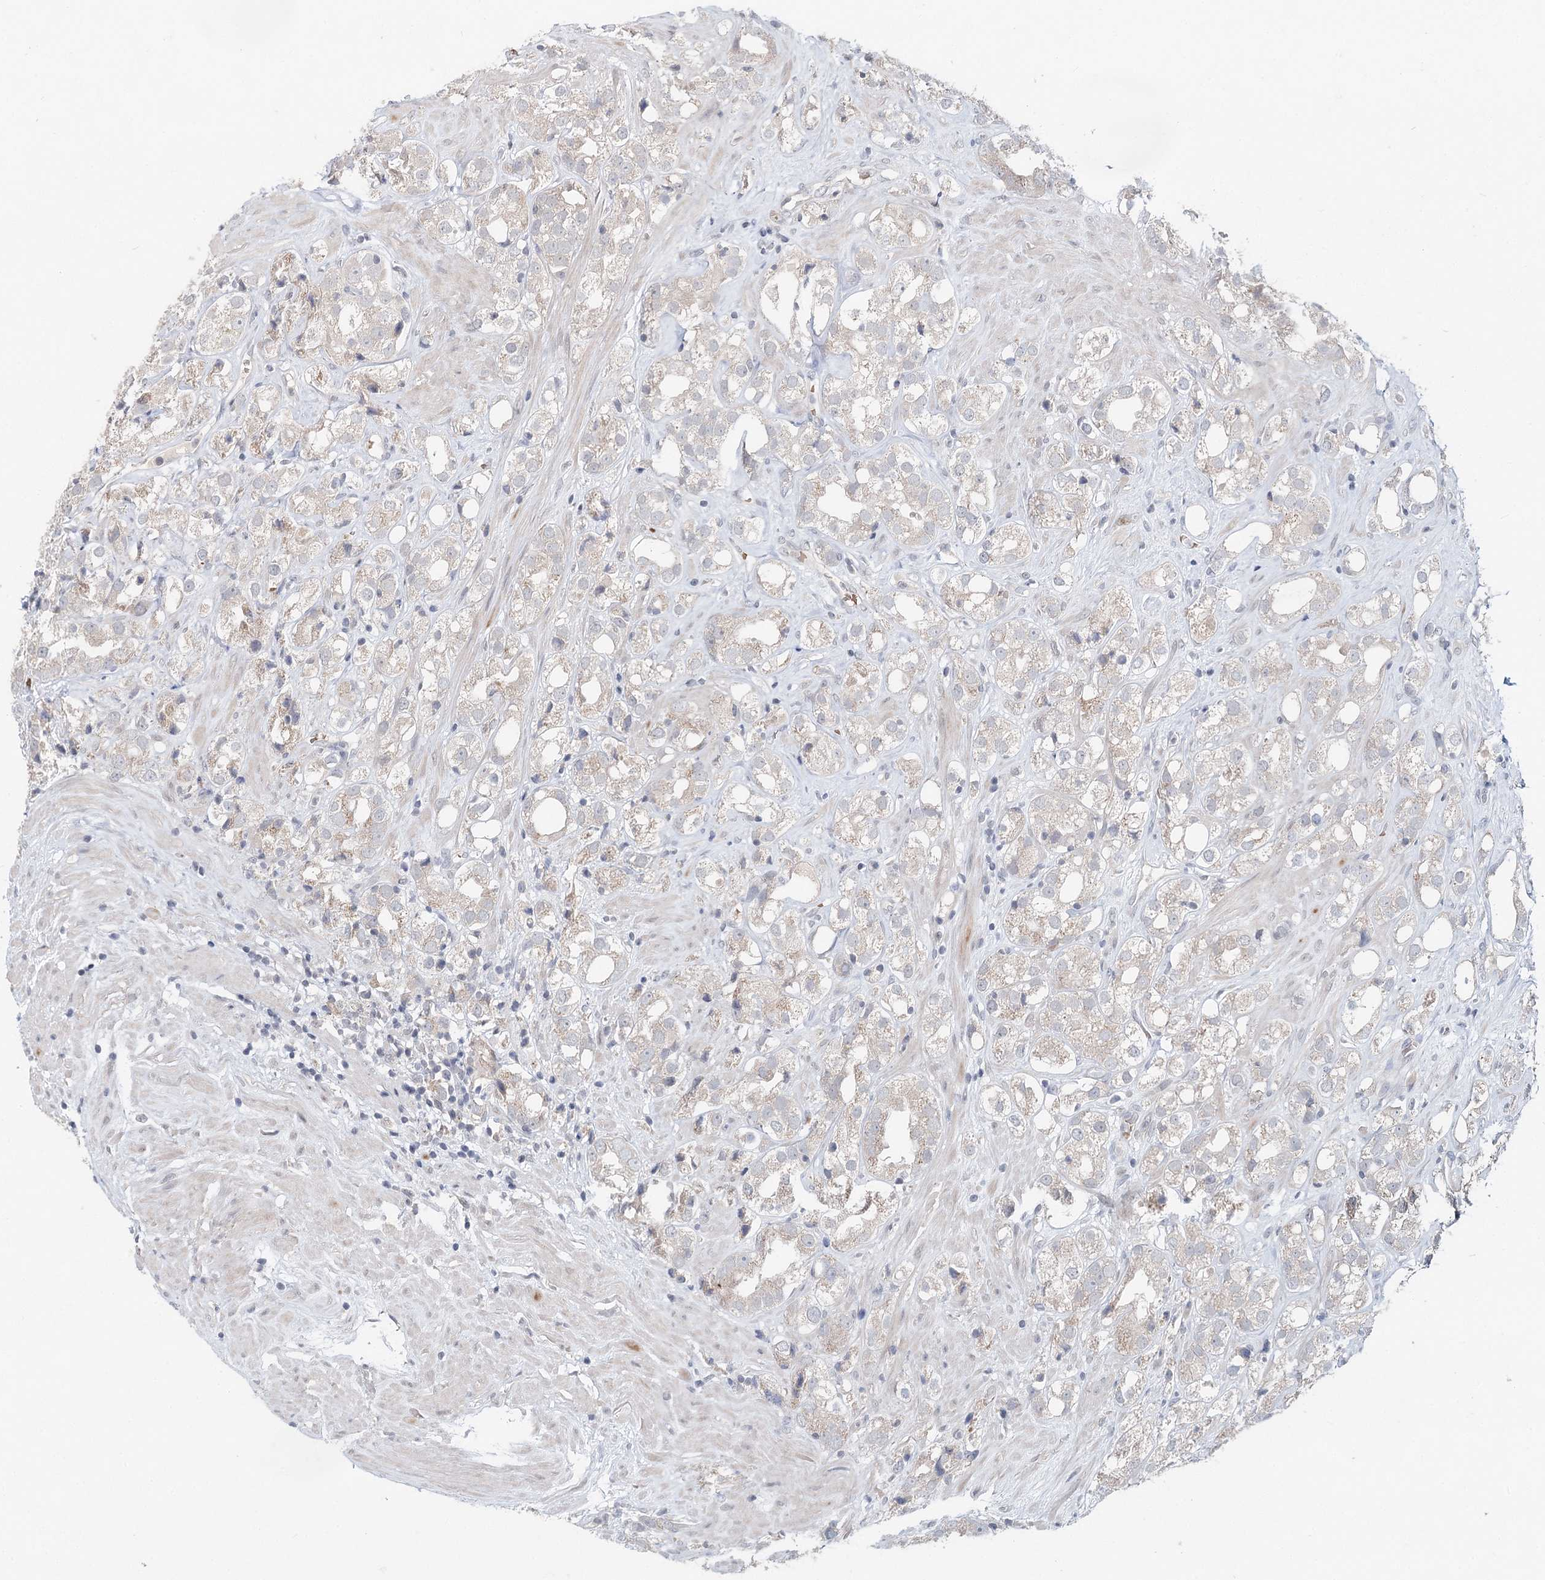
{"staining": {"intensity": "negative", "quantity": "none", "location": "none"}, "tissue": "prostate cancer", "cell_type": "Tumor cells", "image_type": "cancer", "snomed": [{"axis": "morphology", "description": "Adenocarcinoma, NOS"}, {"axis": "topography", "description": "Prostate"}], "caption": "This is an IHC micrograph of human prostate cancer. There is no expression in tumor cells.", "gene": "FBXO7", "patient": {"sex": "male", "age": 79}}